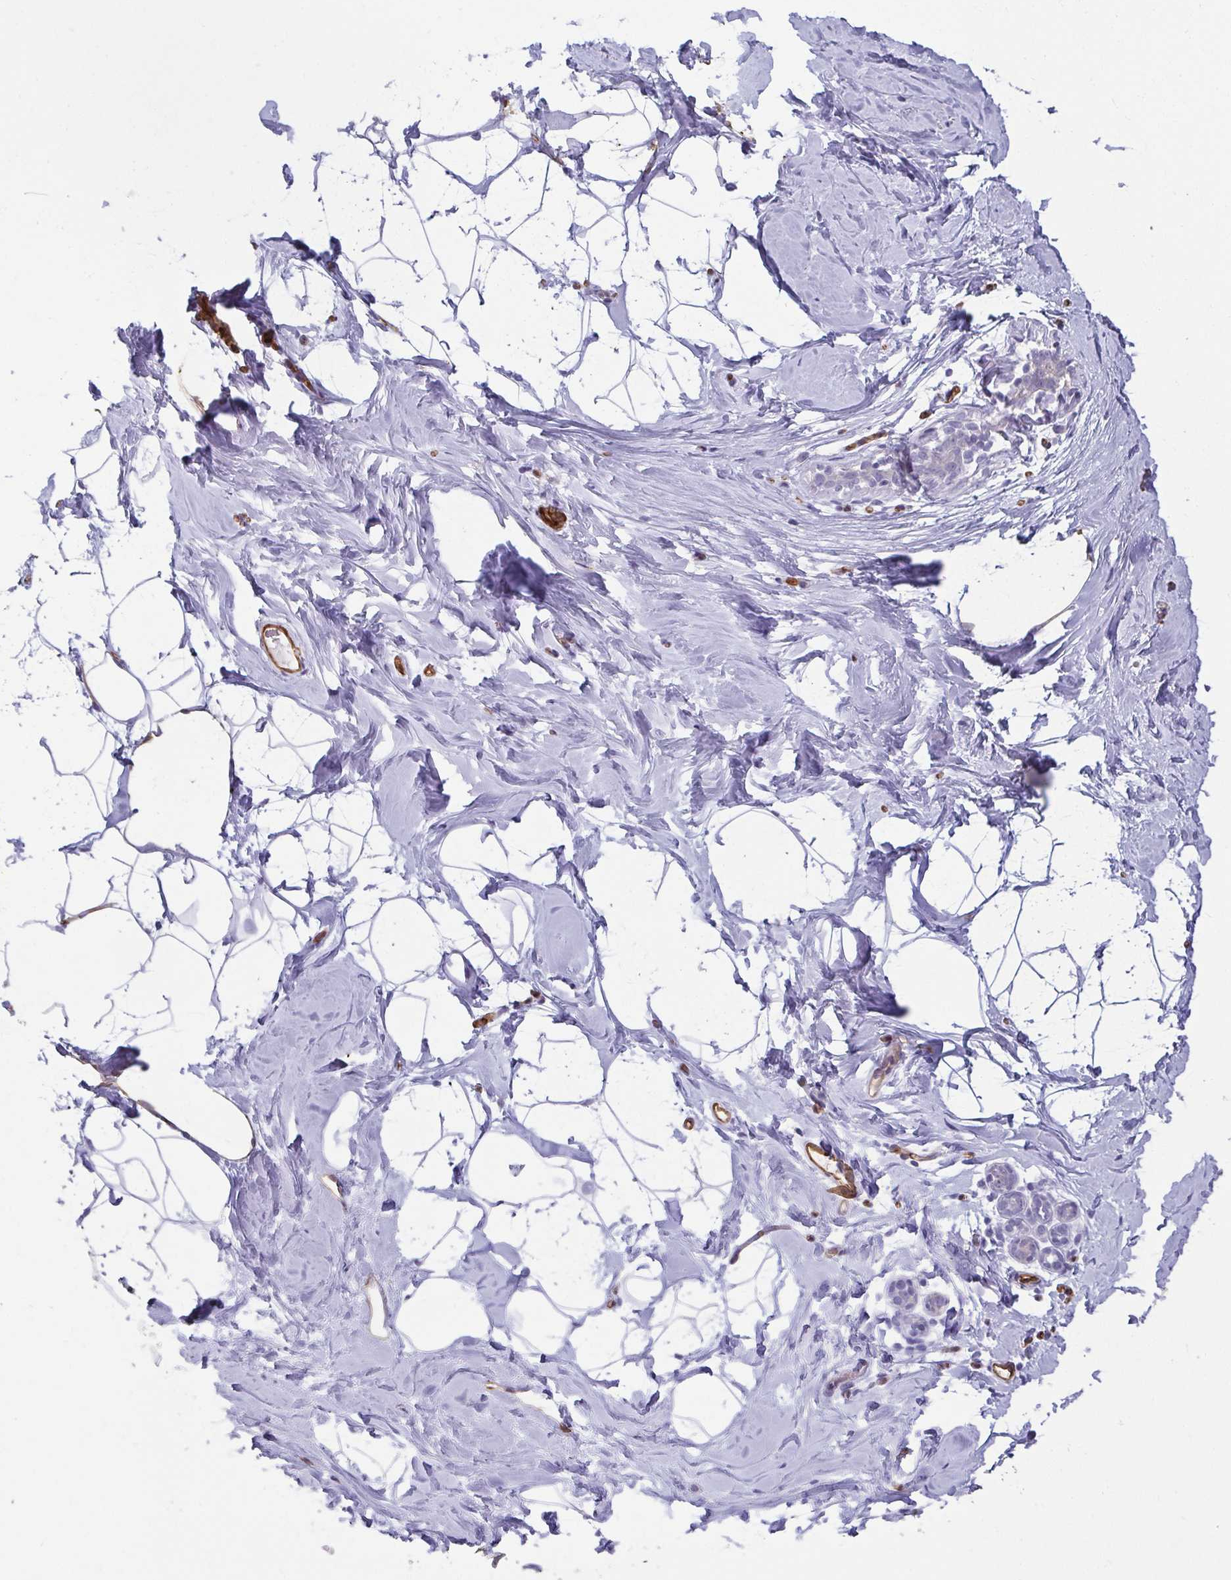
{"staining": {"intensity": "negative", "quantity": "none", "location": "none"}, "tissue": "breast", "cell_type": "Adipocytes", "image_type": "normal", "snomed": [{"axis": "morphology", "description": "Normal tissue, NOS"}, {"axis": "topography", "description": "Breast"}], "caption": "DAB (3,3'-diaminobenzidine) immunohistochemical staining of benign human breast reveals no significant expression in adipocytes. The staining is performed using DAB (3,3'-diaminobenzidine) brown chromogen with nuclei counter-stained in using hematoxylin.", "gene": "PDE2A", "patient": {"sex": "female", "age": 32}}